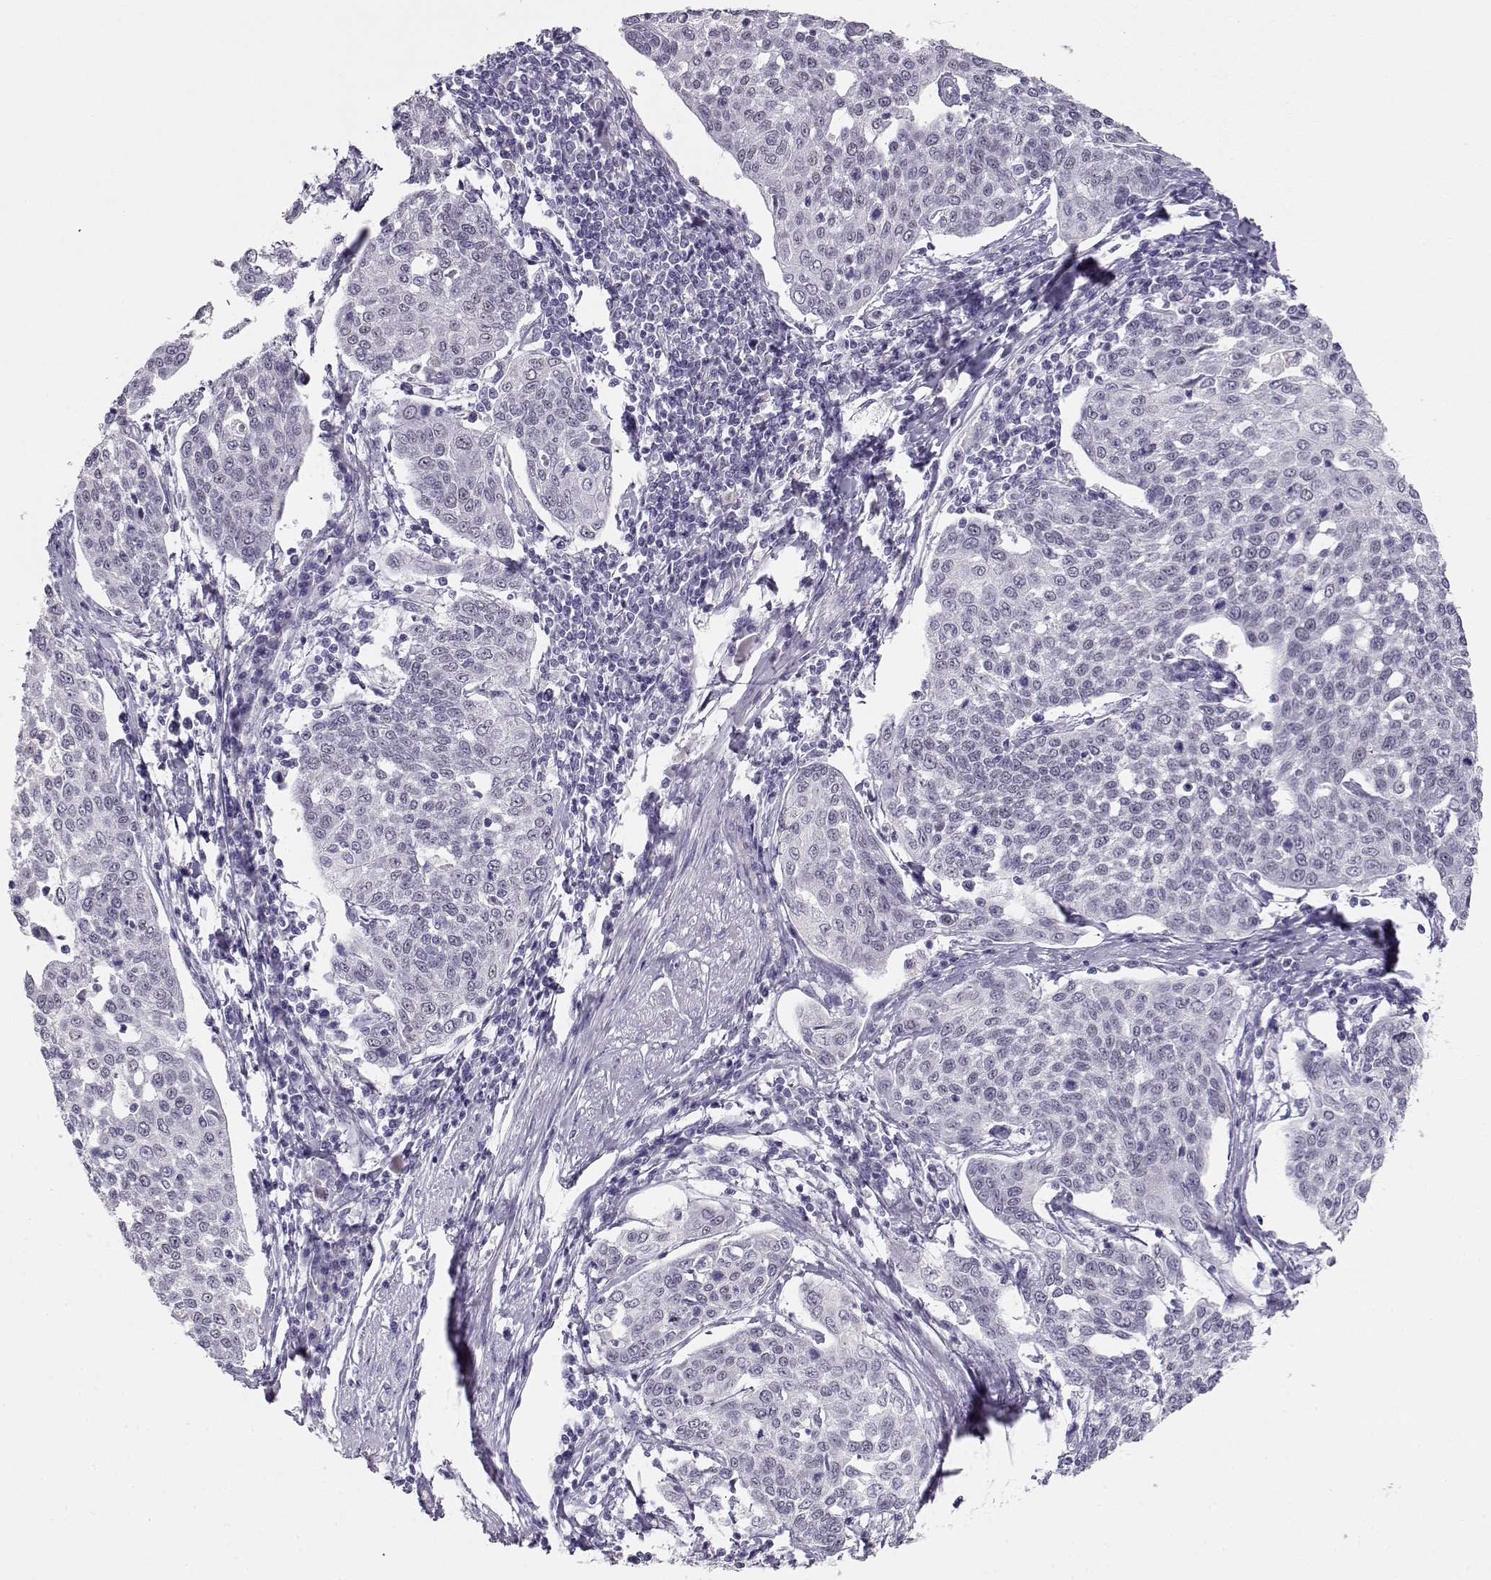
{"staining": {"intensity": "negative", "quantity": "none", "location": "none"}, "tissue": "cervical cancer", "cell_type": "Tumor cells", "image_type": "cancer", "snomed": [{"axis": "morphology", "description": "Squamous cell carcinoma, NOS"}, {"axis": "topography", "description": "Cervix"}], "caption": "Human squamous cell carcinoma (cervical) stained for a protein using immunohistochemistry (IHC) exhibits no positivity in tumor cells.", "gene": "OPN5", "patient": {"sex": "female", "age": 34}}